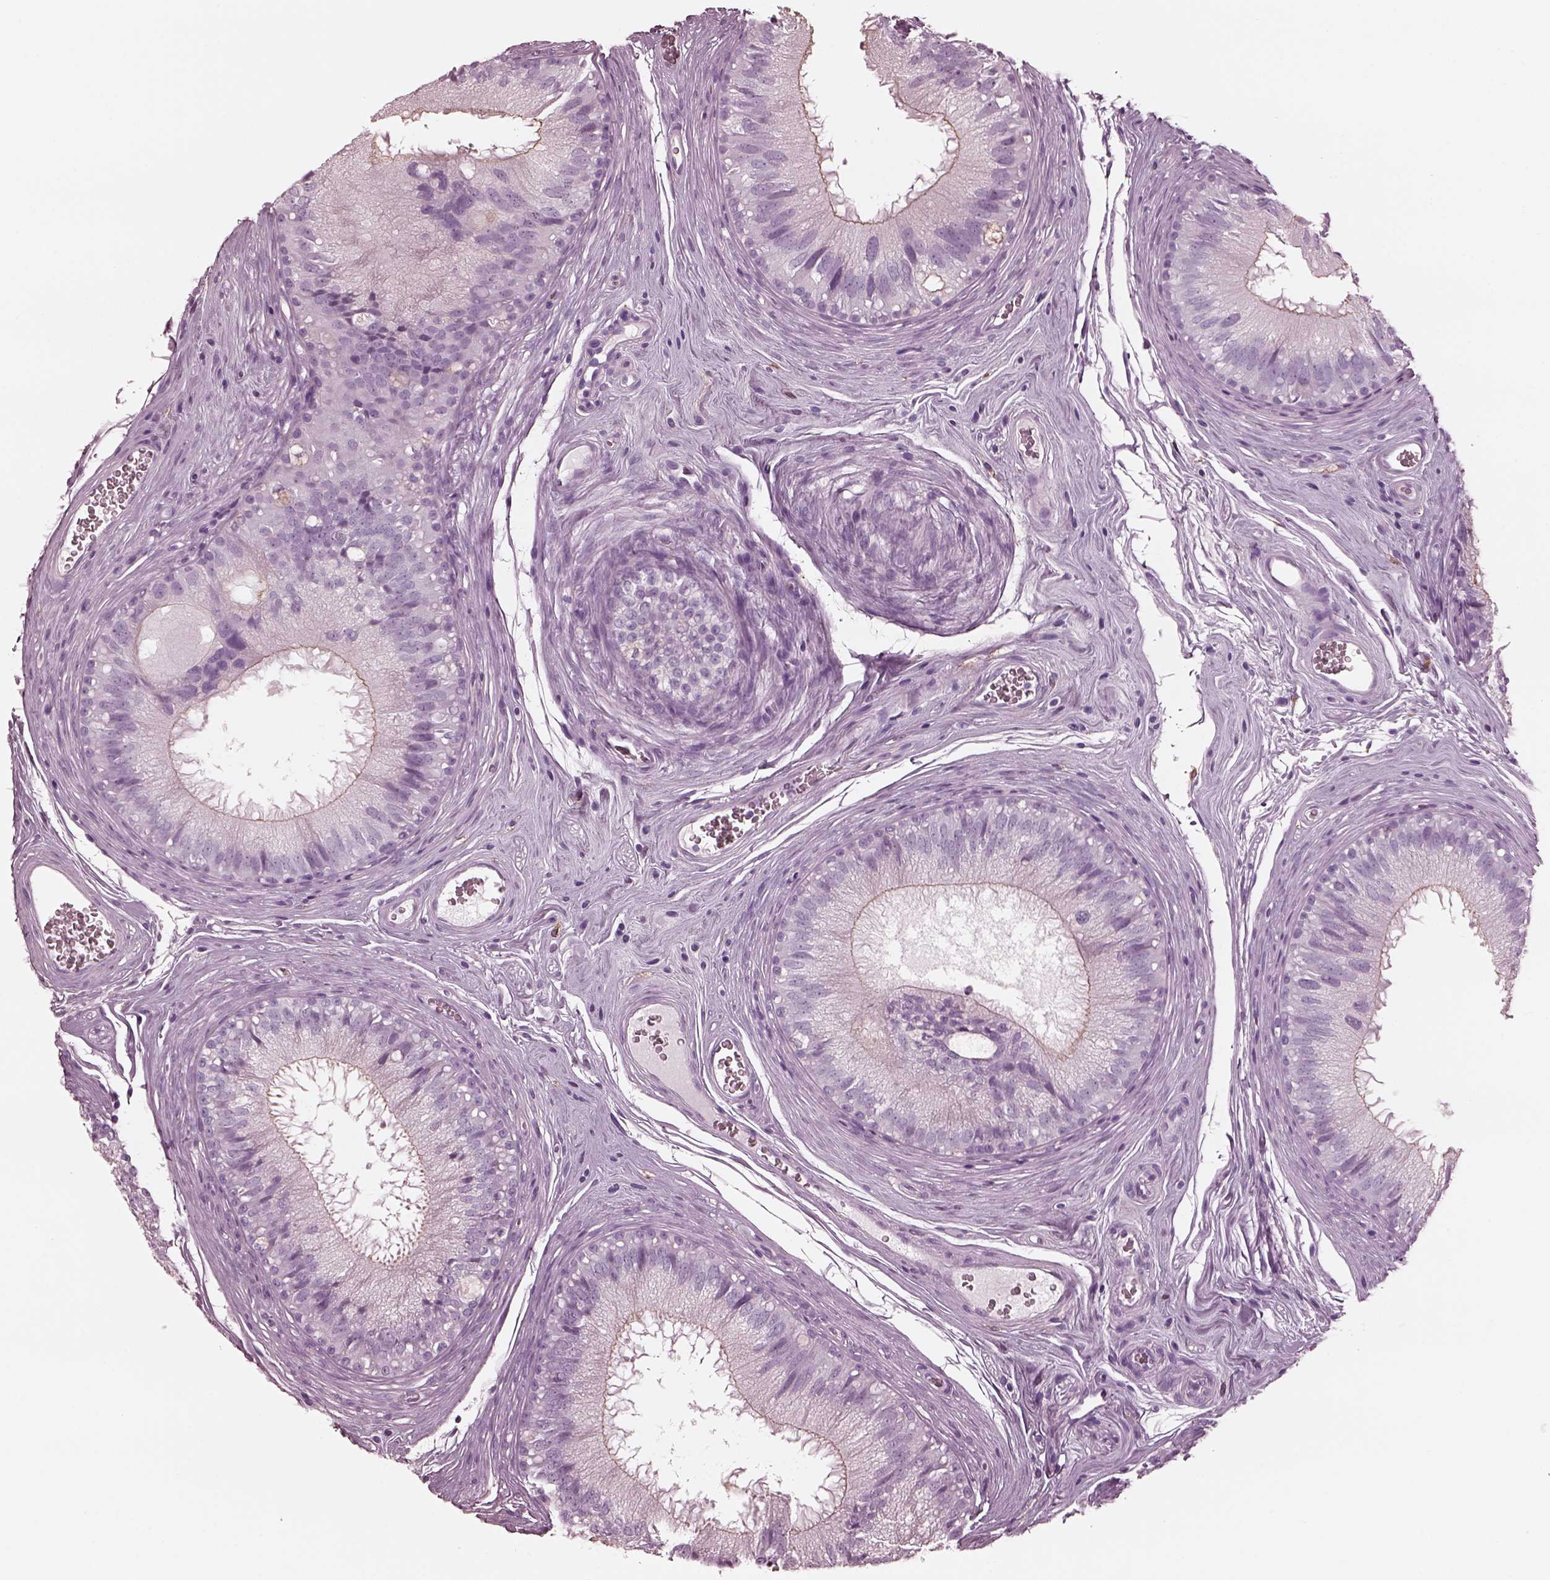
{"staining": {"intensity": "moderate", "quantity": "<25%", "location": "cytoplasmic/membranous"}, "tissue": "epididymis", "cell_type": "Glandular cells", "image_type": "normal", "snomed": [{"axis": "morphology", "description": "Normal tissue, NOS"}, {"axis": "topography", "description": "Epididymis"}], "caption": "Benign epididymis demonstrates moderate cytoplasmic/membranous expression in about <25% of glandular cells, visualized by immunohistochemistry. (DAB (3,3'-diaminobenzidine) IHC with brightfield microscopy, high magnification).", "gene": "CGA", "patient": {"sex": "male", "age": 37}}